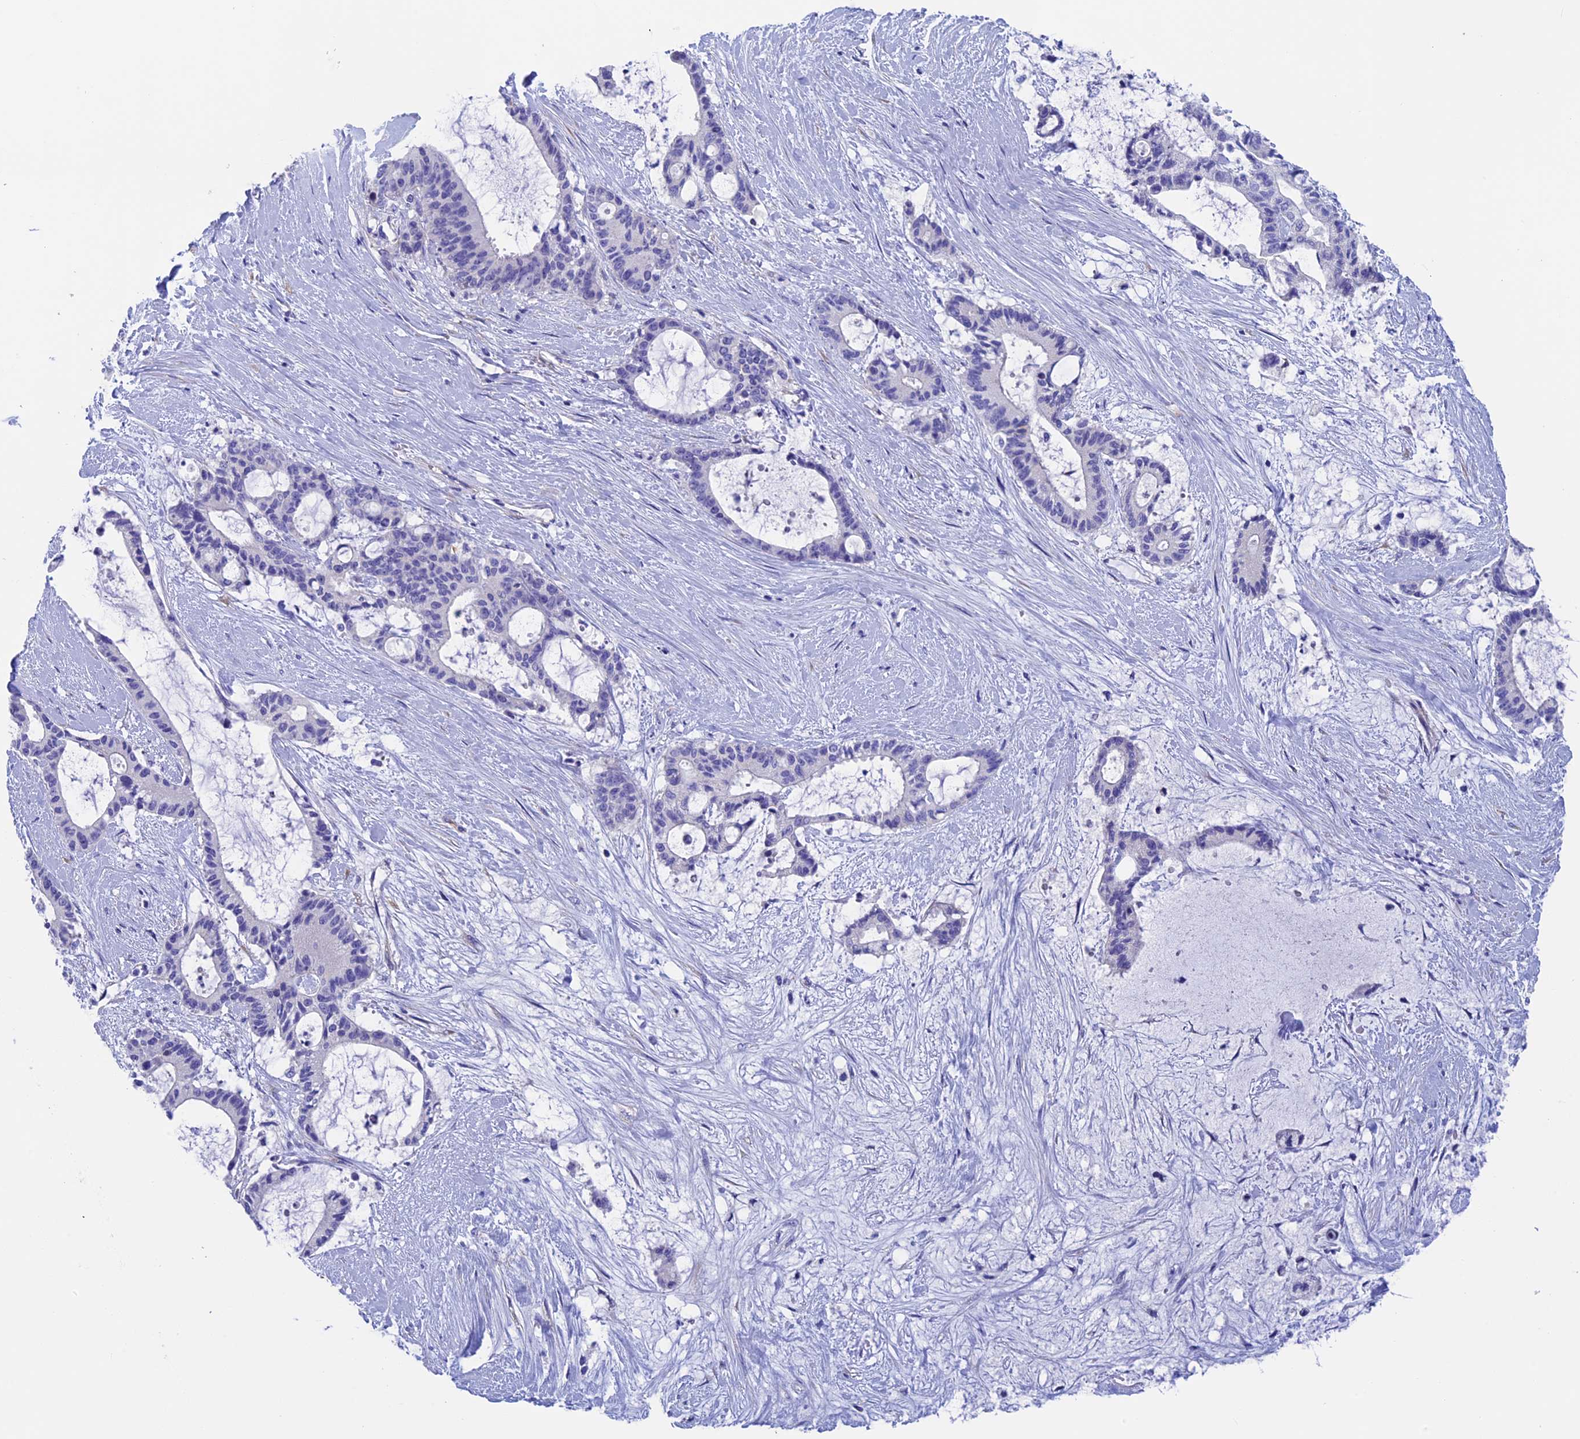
{"staining": {"intensity": "negative", "quantity": "none", "location": "none"}, "tissue": "liver cancer", "cell_type": "Tumor cells", "image_type": "cancer", "snomed": [{"axis": "morphology", "description": "Normal tissue, NOS"}, {"axis": "morphology", "description": "Cholangiocarcinoma"}, {"axis": "topography", "description": "Liver"}, {"axis": "topography", "description": "Peripheral nerve tissue"}], "caption": "Protein analysis of liver cholangiocarcinoma shows no significant positivity in tumor cells.", "gene": "SEPTIN1", "patient": {"sex": "female", "age": 73}}